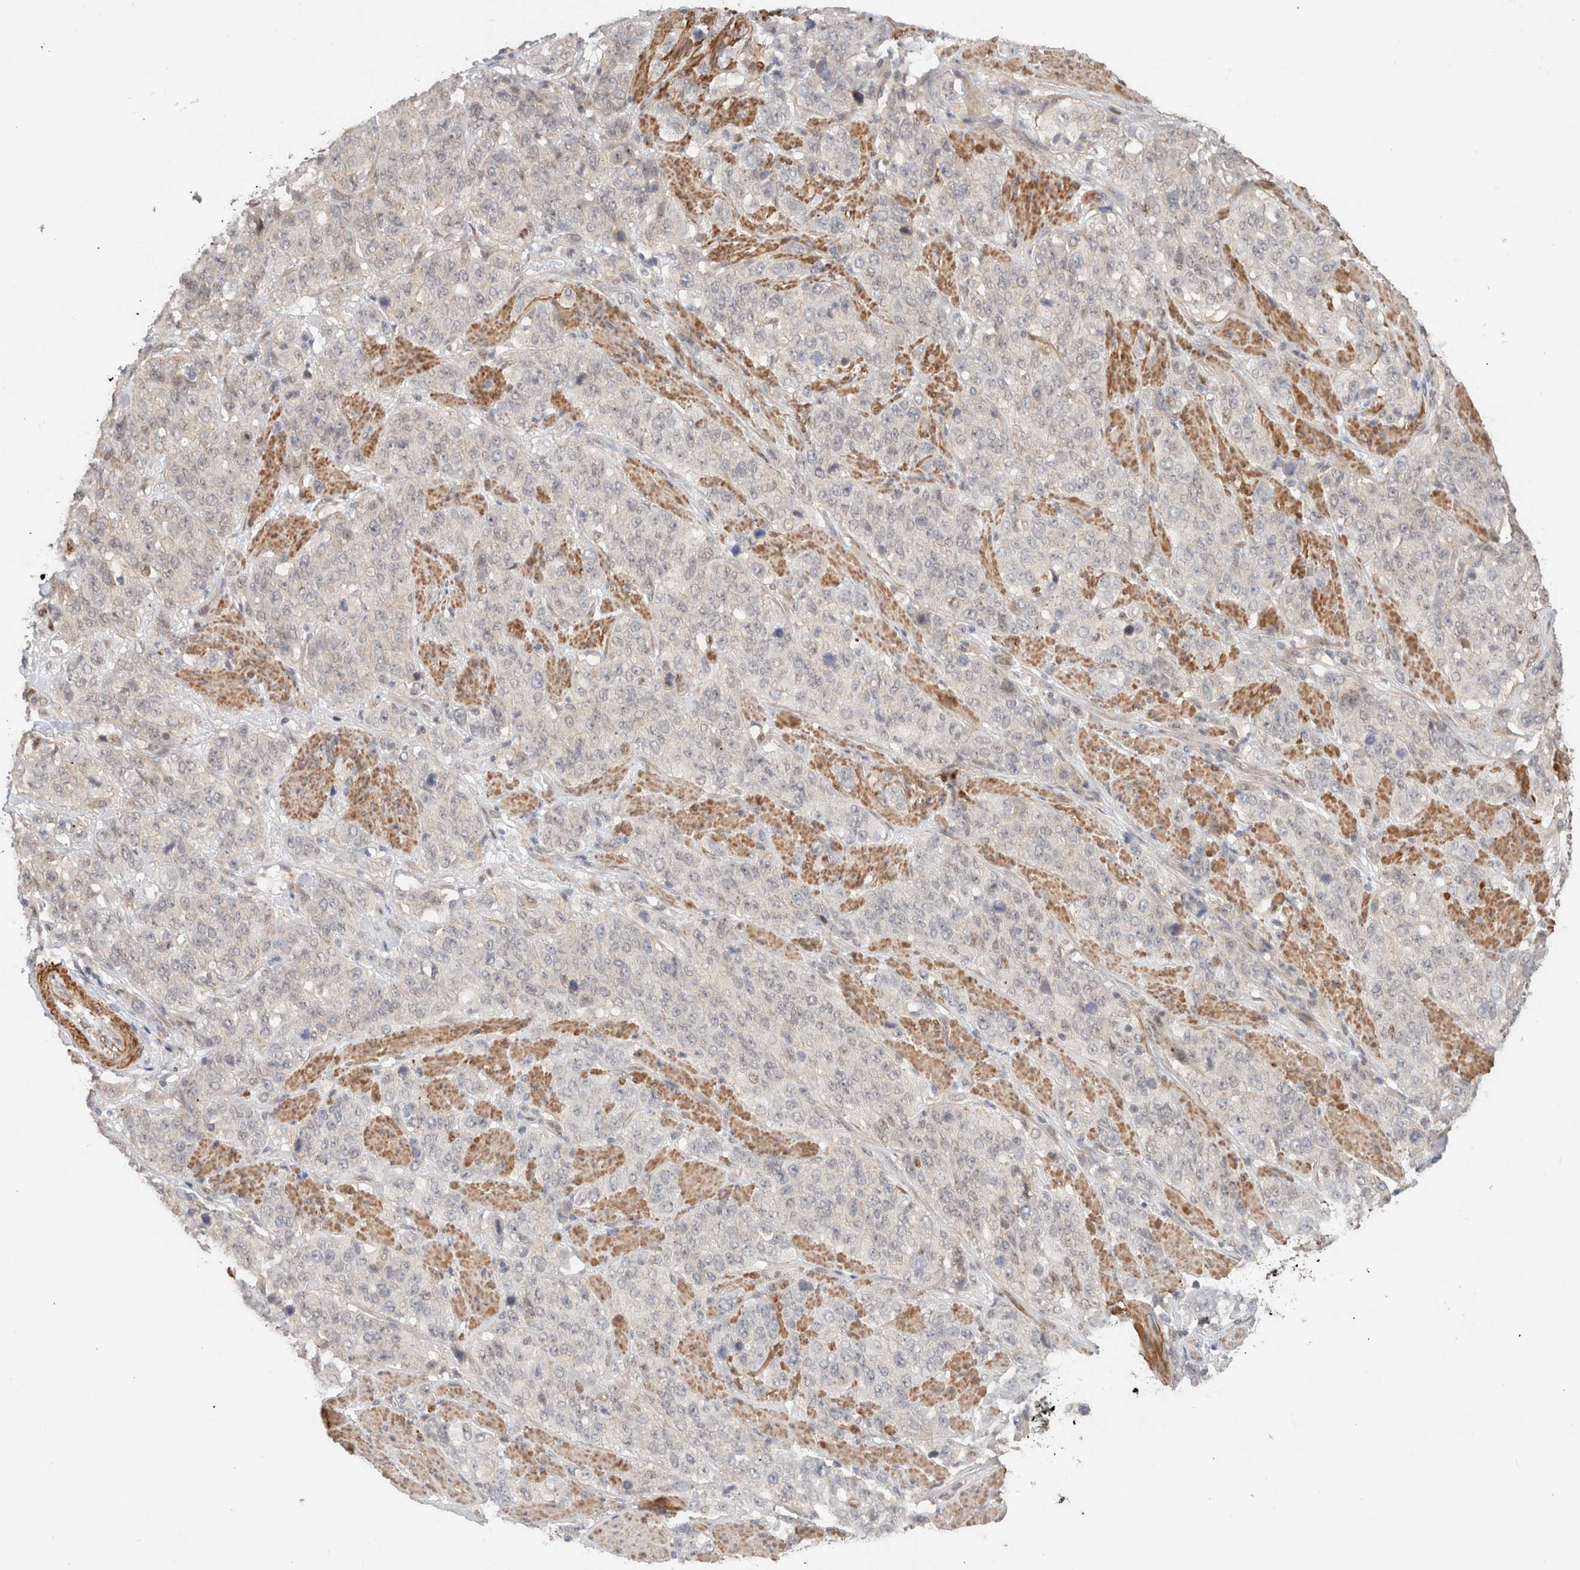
{"staining": {"intensity": "negative", "quantity": "none", "location": "none"}, "tissue": "stomach cancer", "cell_type": "Tumor cells", "image_type": "cancer", "snomed": [{"axis": "morphology", "description": "Adenocarcinoma, NOS"}, {"axis": "topography", "description": "Stomach"}], "caption": "Immunohistochemistry micrograph of neoplastic tissue: human stomach cancer (adenocarcinoma) stained with DAB (3,3'-diaminobenzidine) displays no significant protein positivity in tumor cells. Nuclei are stained in blue.", "gene": "ID3", "patient": {"sex": "male", "age": 48}}